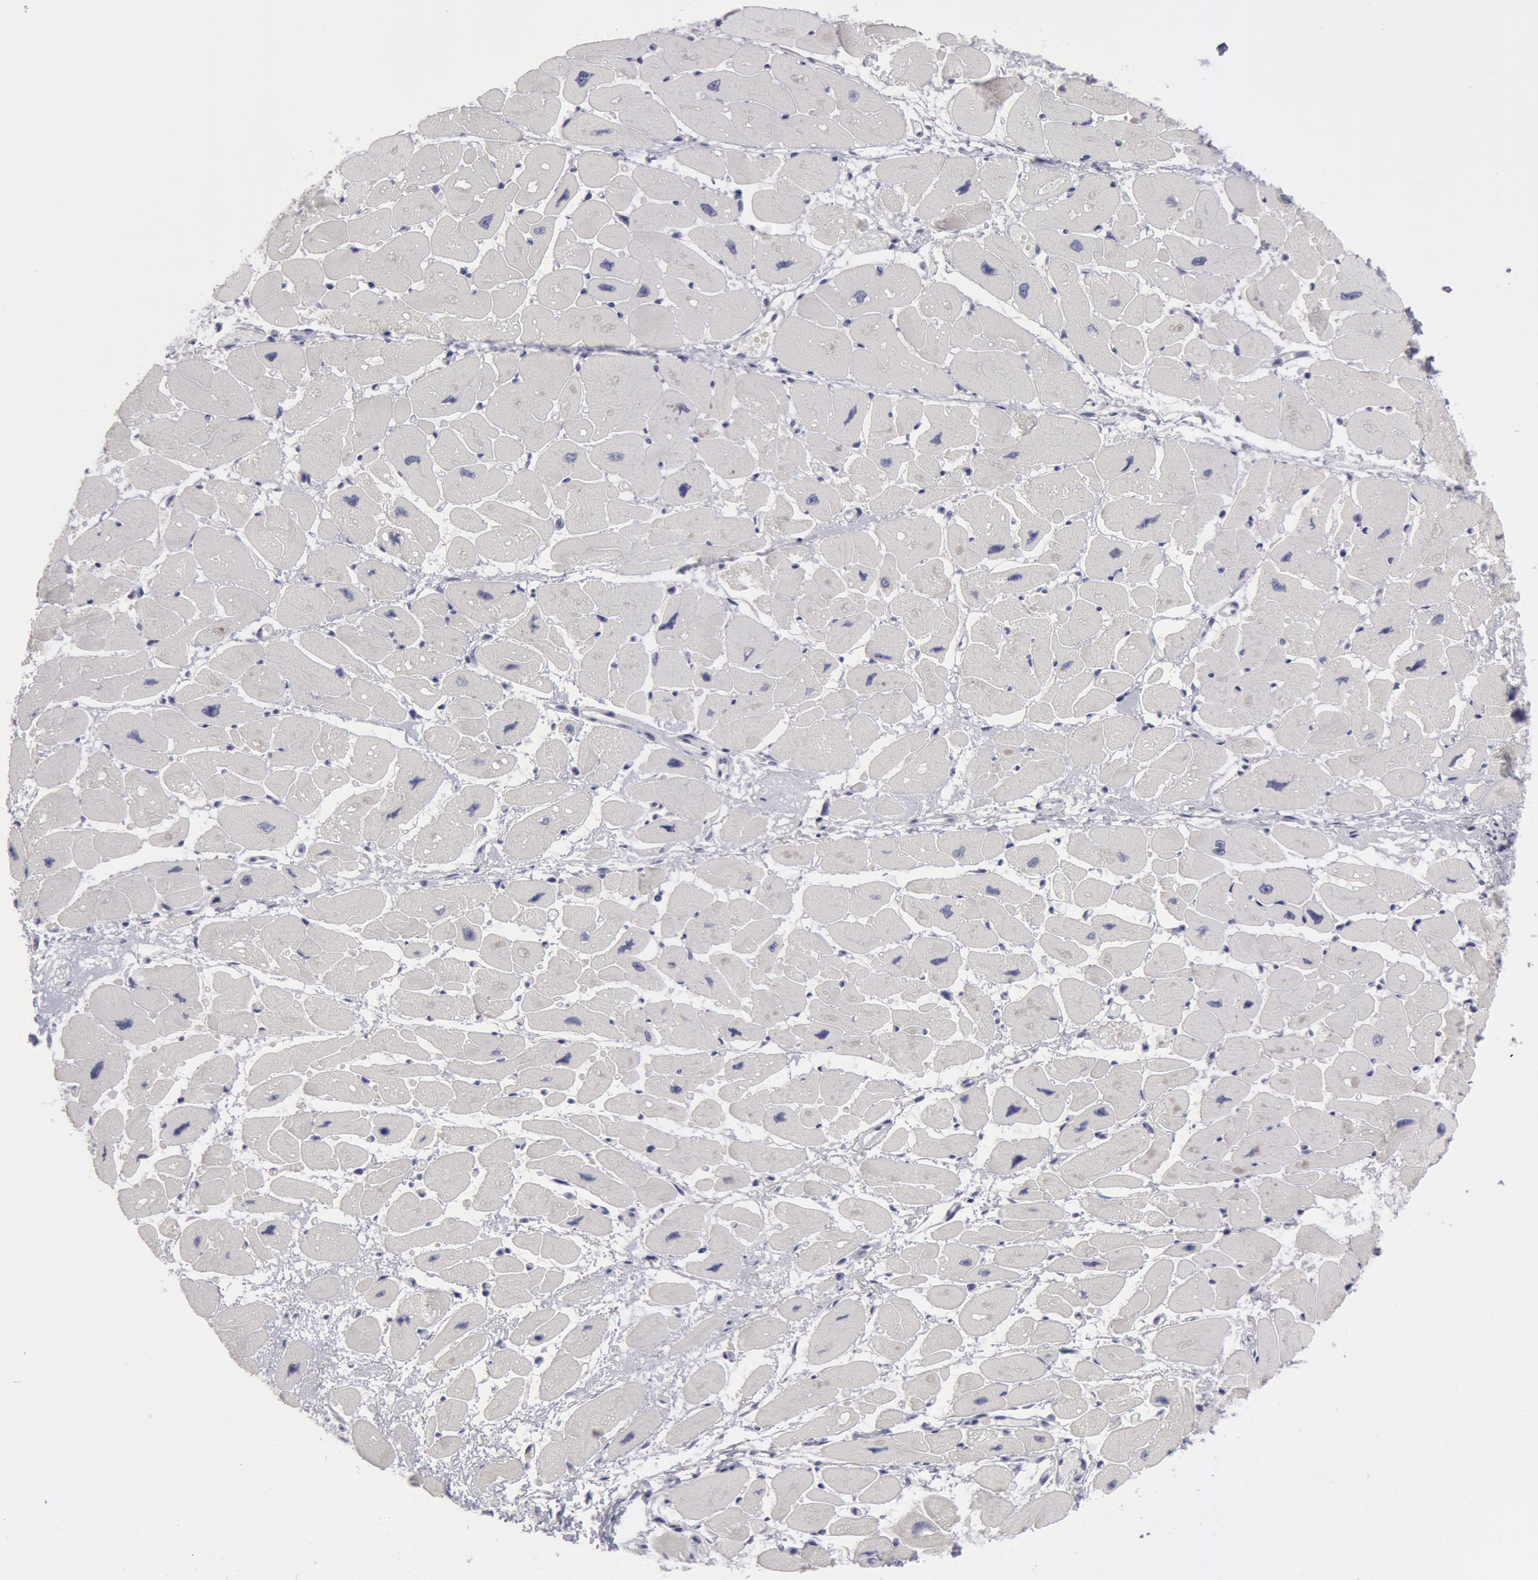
{"staining": {"intensity": "negative", "quantity": "none", "location": "none"}, "tissue": "heart muscle", "cell_type": "Cardiomyocytes", "image_type": "normal", "snomed": [{"axis": "morphology", "description": "Normal tissue, NOS"}, {"axis": "topography", "description": "Heart"}], "caption": "Heart muscle was stained to show a protein in brown. There is no significant expression in cardiomyocytes. The staining was performed using DAB to visualize the protein expression in brown, while the nuclei were stained in blue with hematoxylin (Magnification: 20x).", "gene": "SMC1B", "patient": {"sex": "female", "age": 54}}